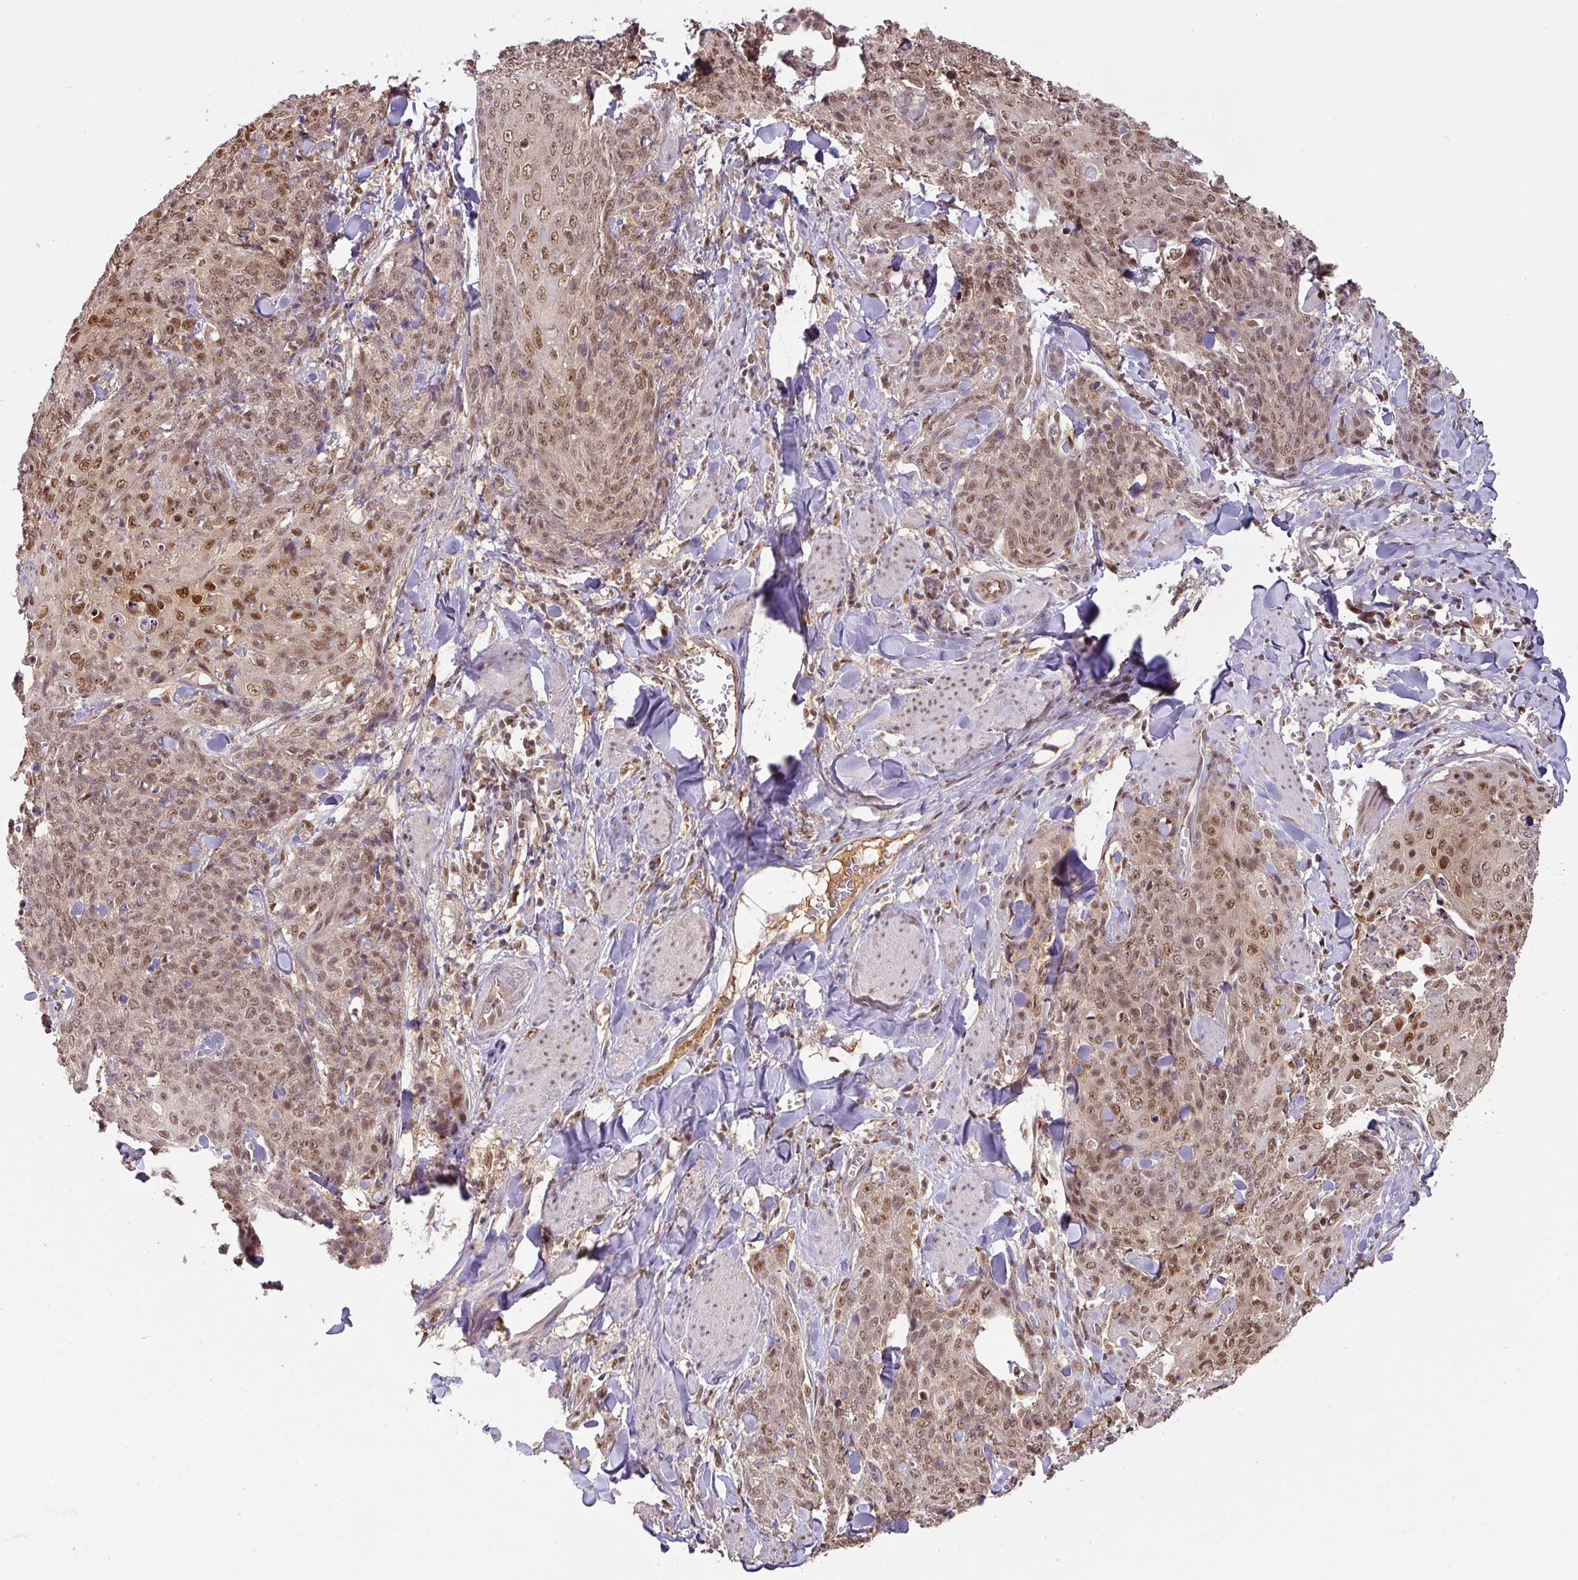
{"staining": {"intensity": "moderate", "quantity": "25%-75%", "location": "nuclear"}, "tissue": "skin cancer", "cell_type": "Tumor cells", "image_type": "cancer", "snomed": [{"axis": "morphology", "description": "Squamous cell carcinoma, NOS"}, {"axis": "topography", "description": "Skin"}, {"axis": "topography", "description": "Vulva"}], "caption": "Skin cancer (squamous cell carcinoma) tissue reveals moderate nuclear staining in approximately 25%-75% of tumor cells The staining was performed using DAB to visualize the protein expression in brown, while the nuclei were stained in blue with hematoxylin (Magnification: 20x).", "gene": "RANBP9", "patient": {"sex": "female", "age": 85}}